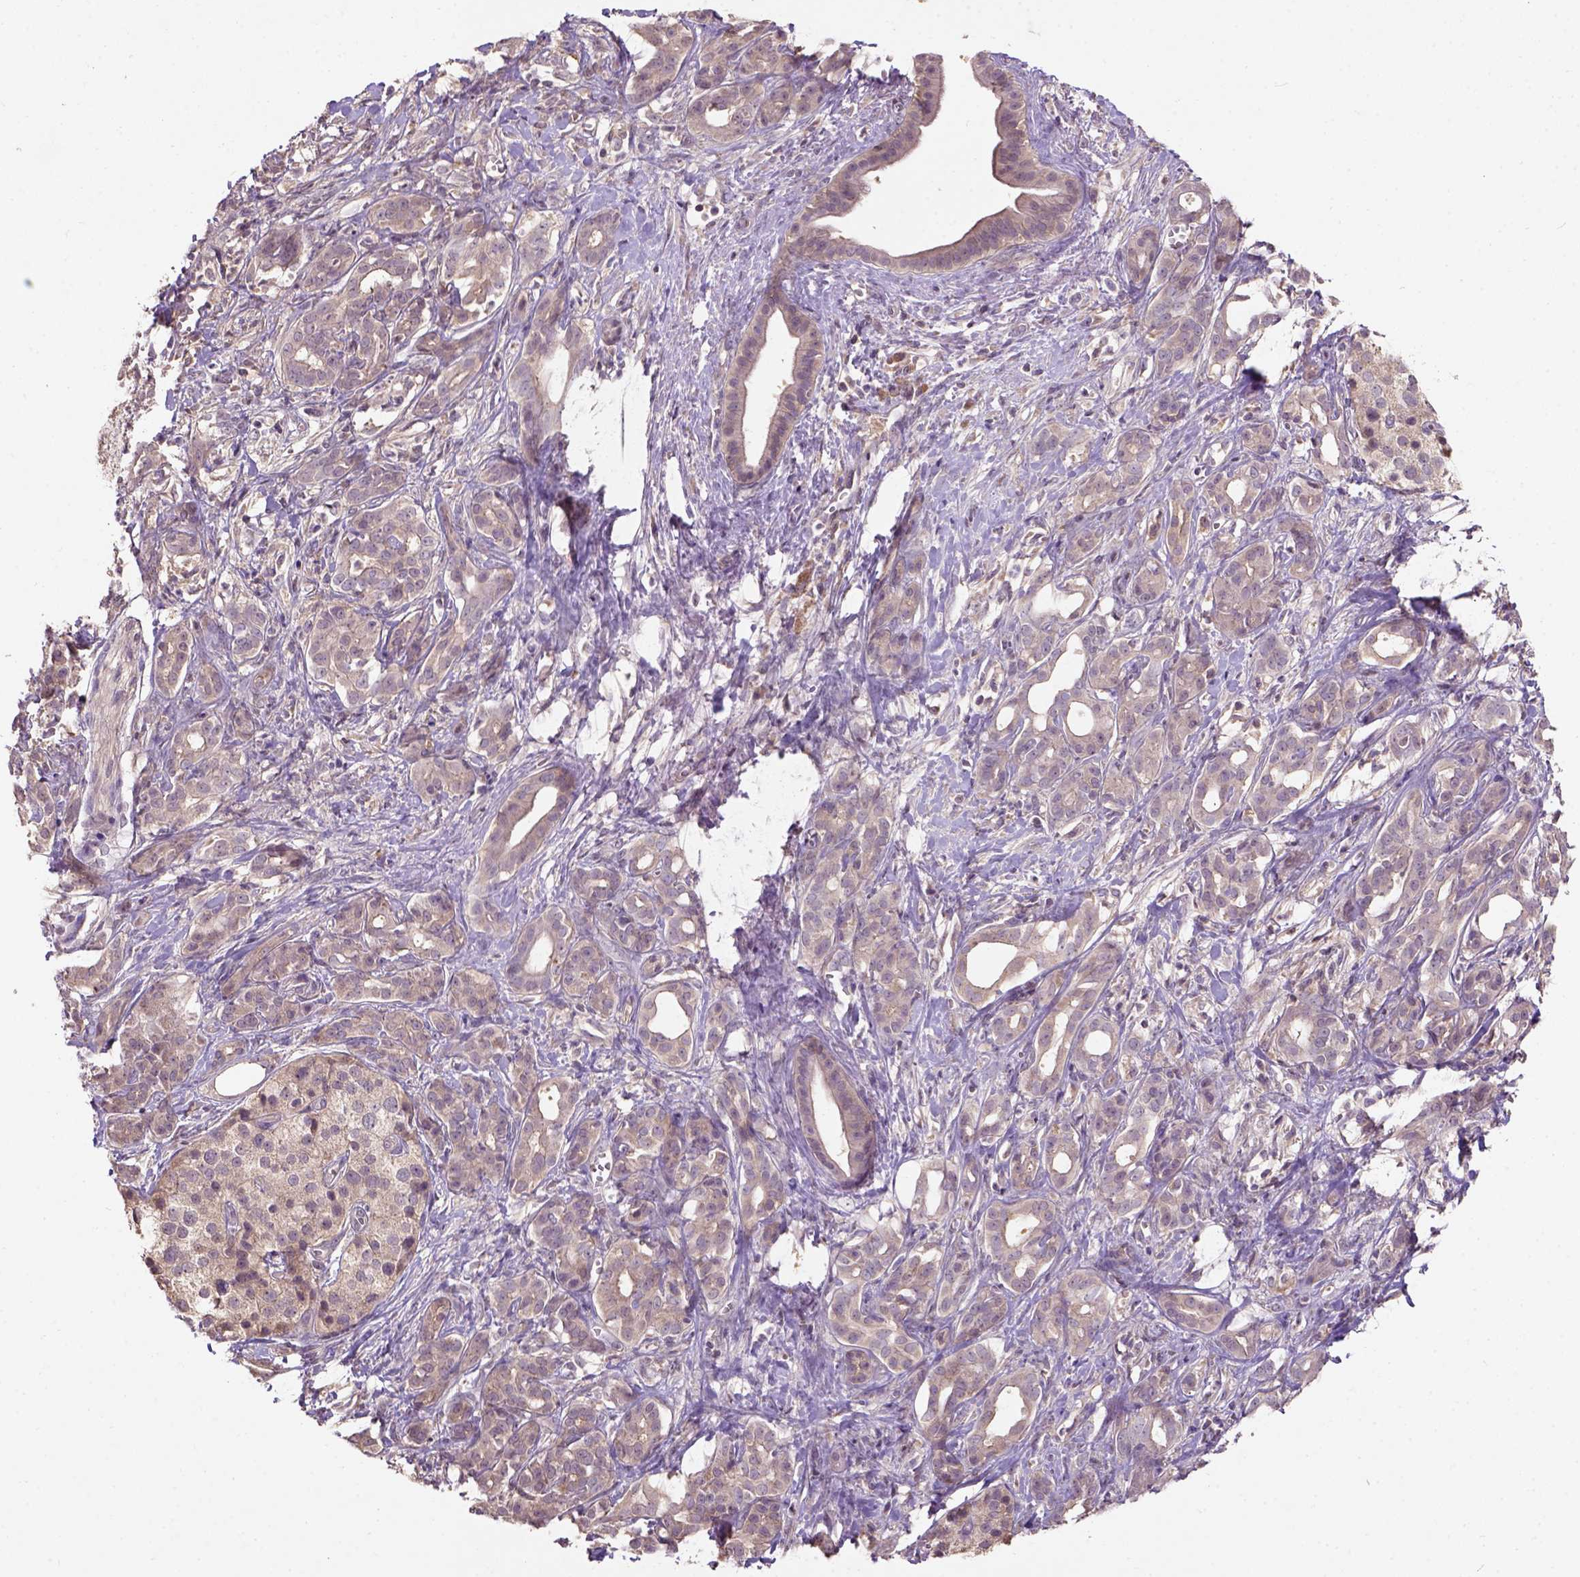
{"staining": {"intensity": "weak", "quantity": ">75%", "location": "cytoplasmic/membranous"}, "tissue": "pancreatic cancer", "cell_type": "Tumor cells", "image_type": "cancer", "snomed": [{"axis": "morphology", "description": "Adenocarcinoma, NOS"}, {"axis": "topography", "description": "Pancreas"}], "caption": "Approximately >75% of tumor cells in pancreatic cancer (adenocarcinoma) reveal weak cytoplasmic/membranous protein staining as visualized by brown immunohistochemical staining.", "gene": "KBTBD8", "patient": {"sex": "male", "age": 61}}